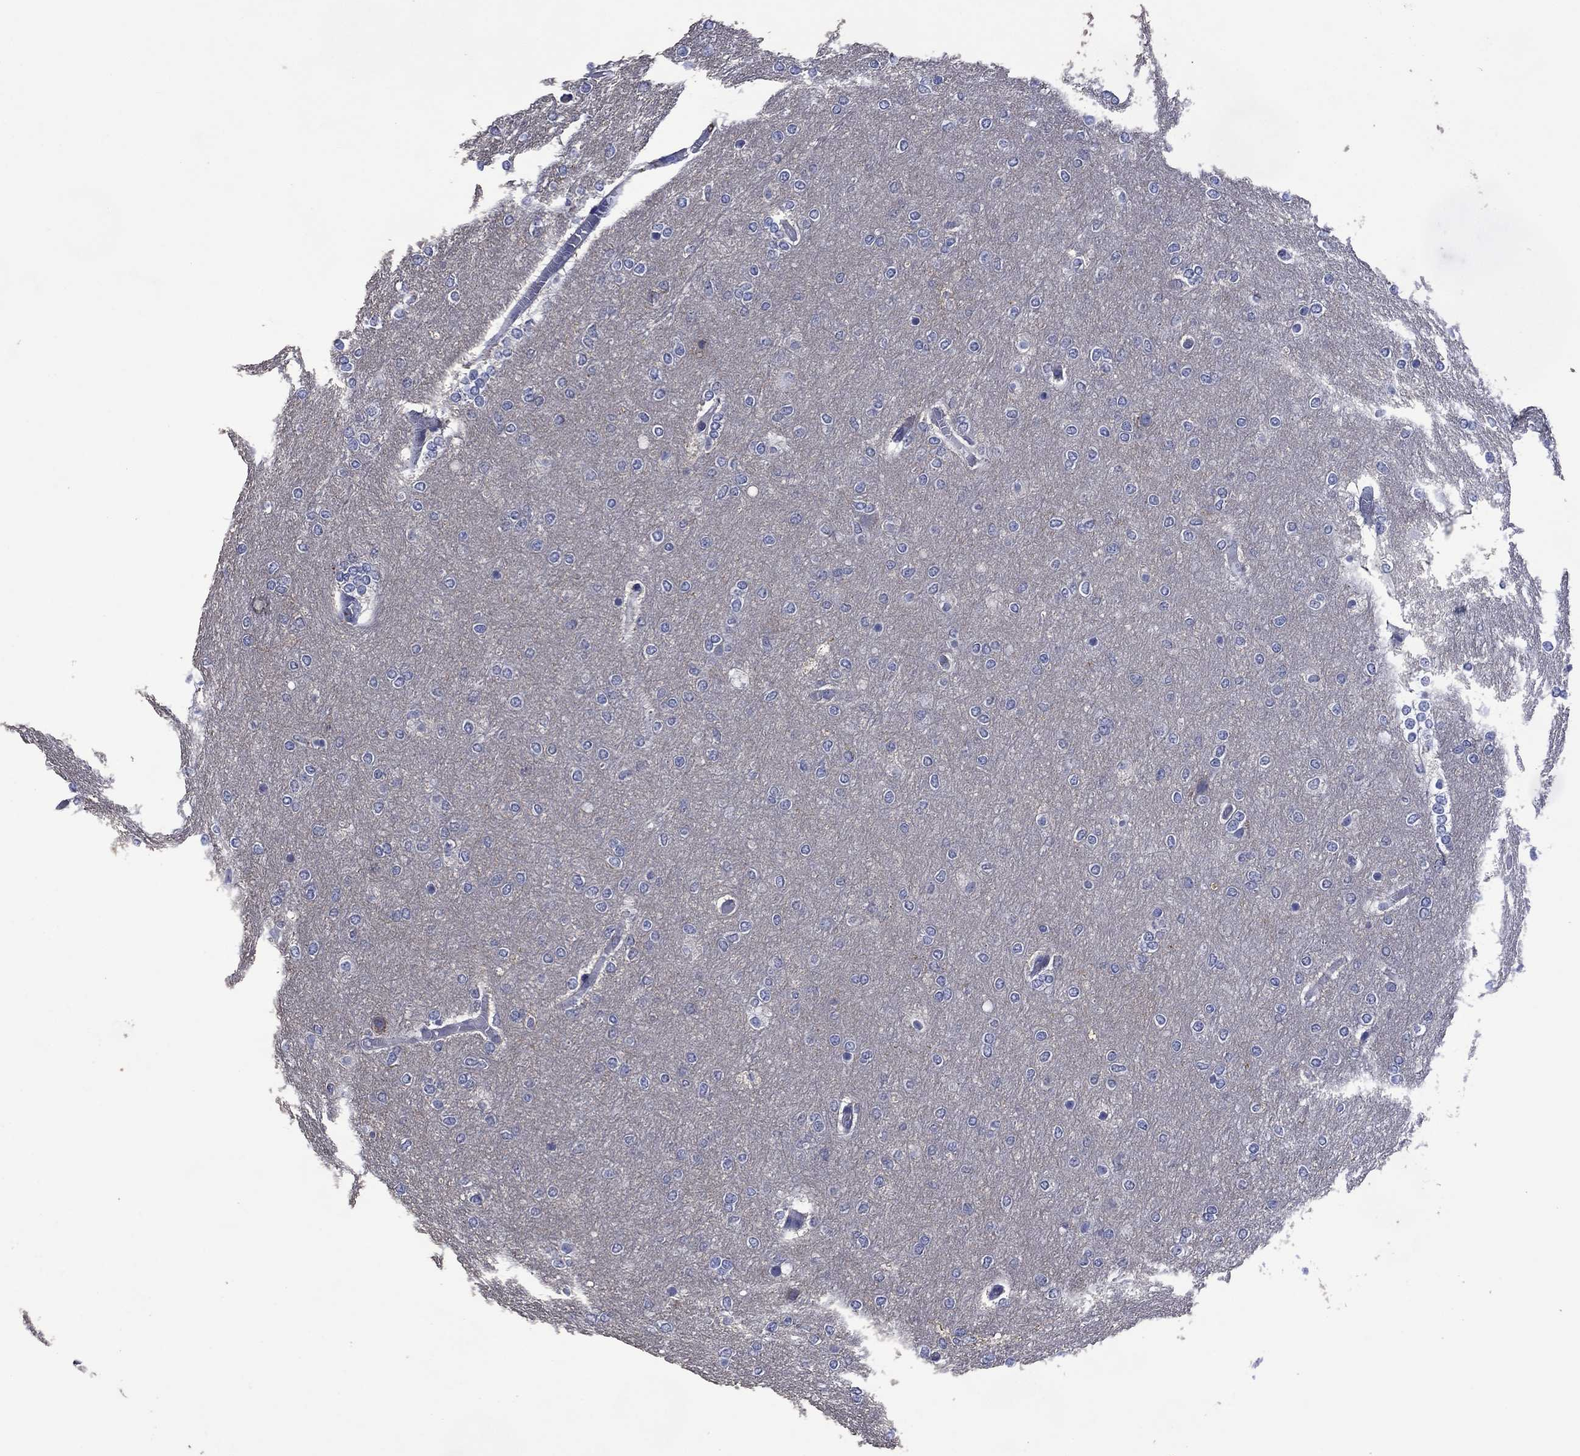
{"staining": {"intensity": "negative", "quantity": "none", "location": "none"}, "tissue": "glioma", "cell_type": "Tumor cells", "image_type": "cancer", "snomed": [{"axis": "morphology", "description": "Glioma, malignant, High grade"}, {"axis": "topography", "description": "Brain"}], "caption": "An IHC photomicrograph of glioma is shown. There is no staining in tumor cells of glioma.", "gene": "USP26", "patient": {"sex": "female", "age": 61}}